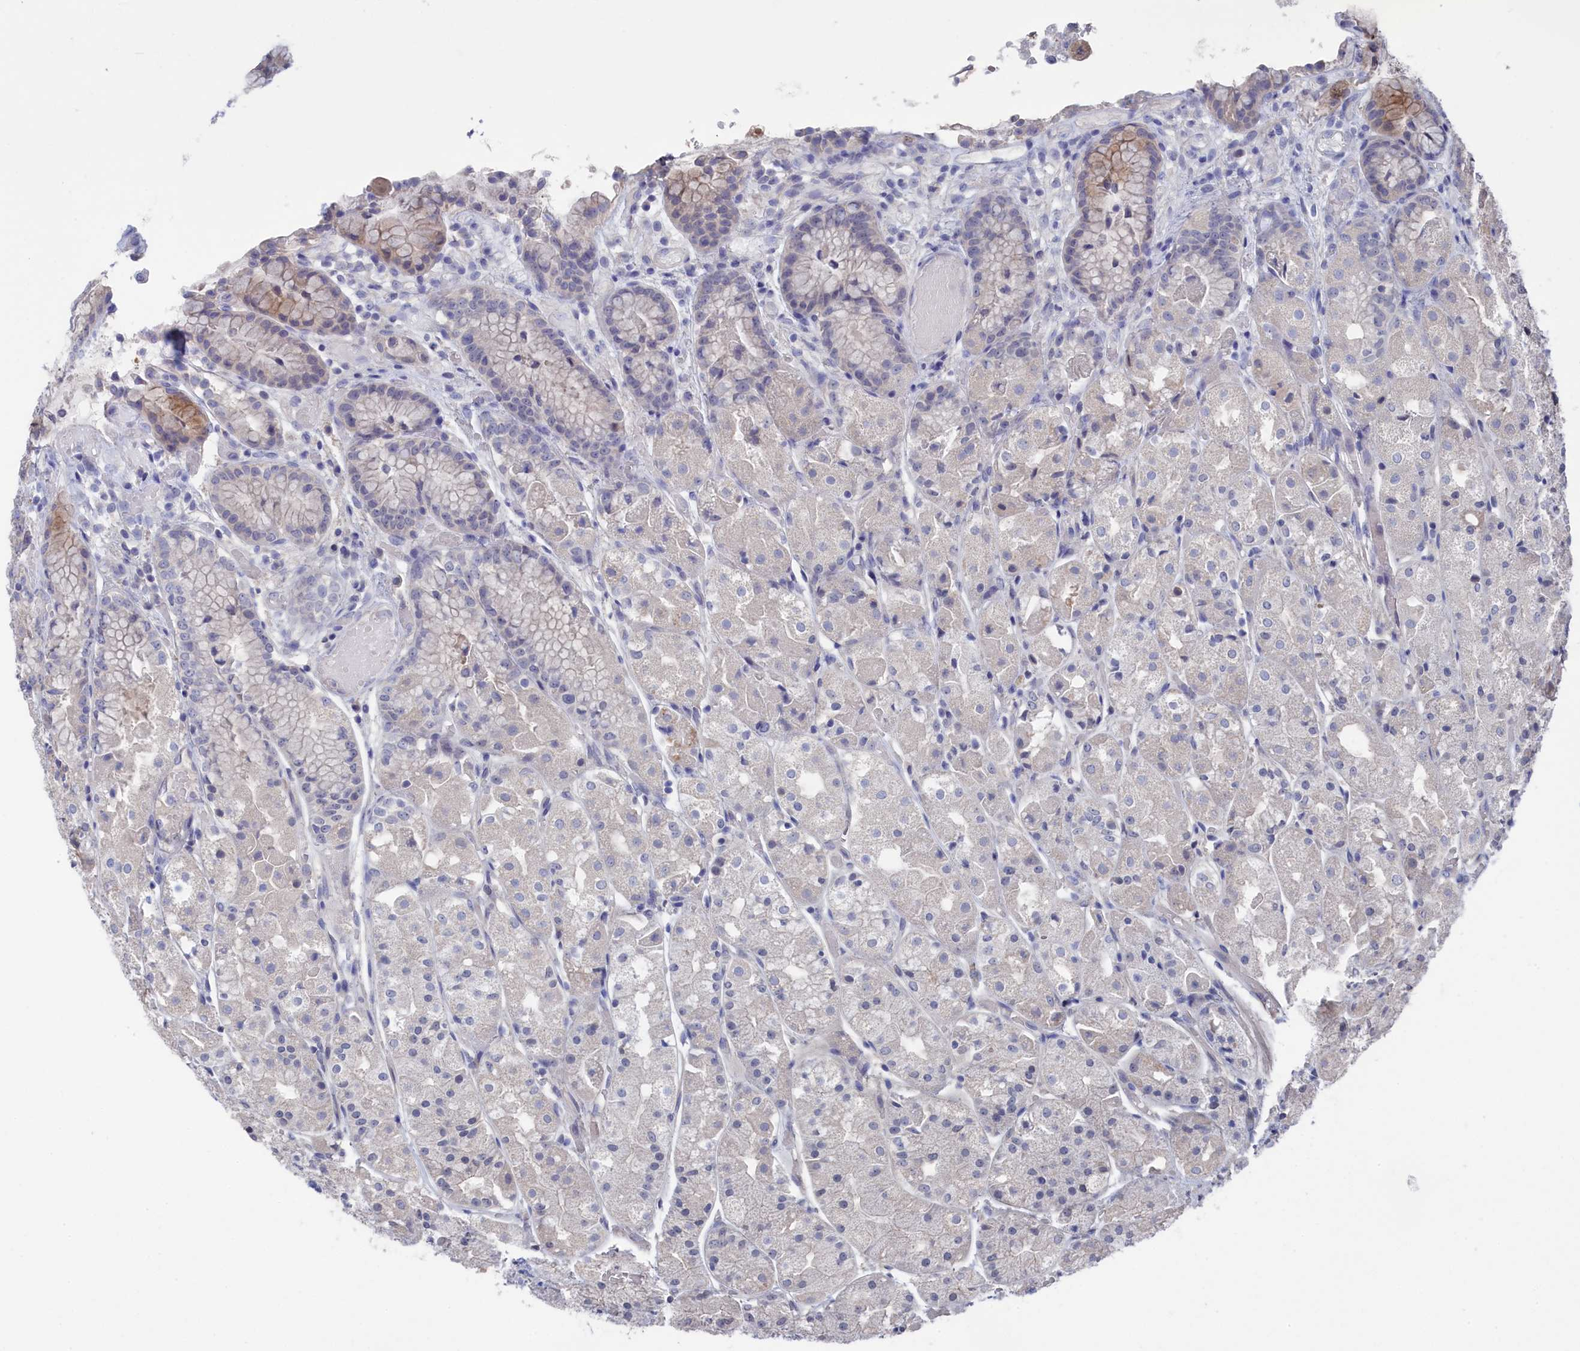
{"staining": {"intensity": "moderate", "quantity": "25%-75%", "location": "cytoplasmic/membranous"}, "tissue": "stomach", "cell_type": "Glandular cells", "image_type": "normal", "snomed": [{"axis": "morphology", "description": "Normal tissue, NOS"}, {"axis": "topography", "description": "Stomach, upper"}], "caption": "Immunohistochemistry of unremarkable human stomach reveals medium levels of moderate cytoplasmic/membranous expression in about 25%-75% of glandular cells.", "gene": "NUTF2", "patient": {"sex": "male", "age": 72}}